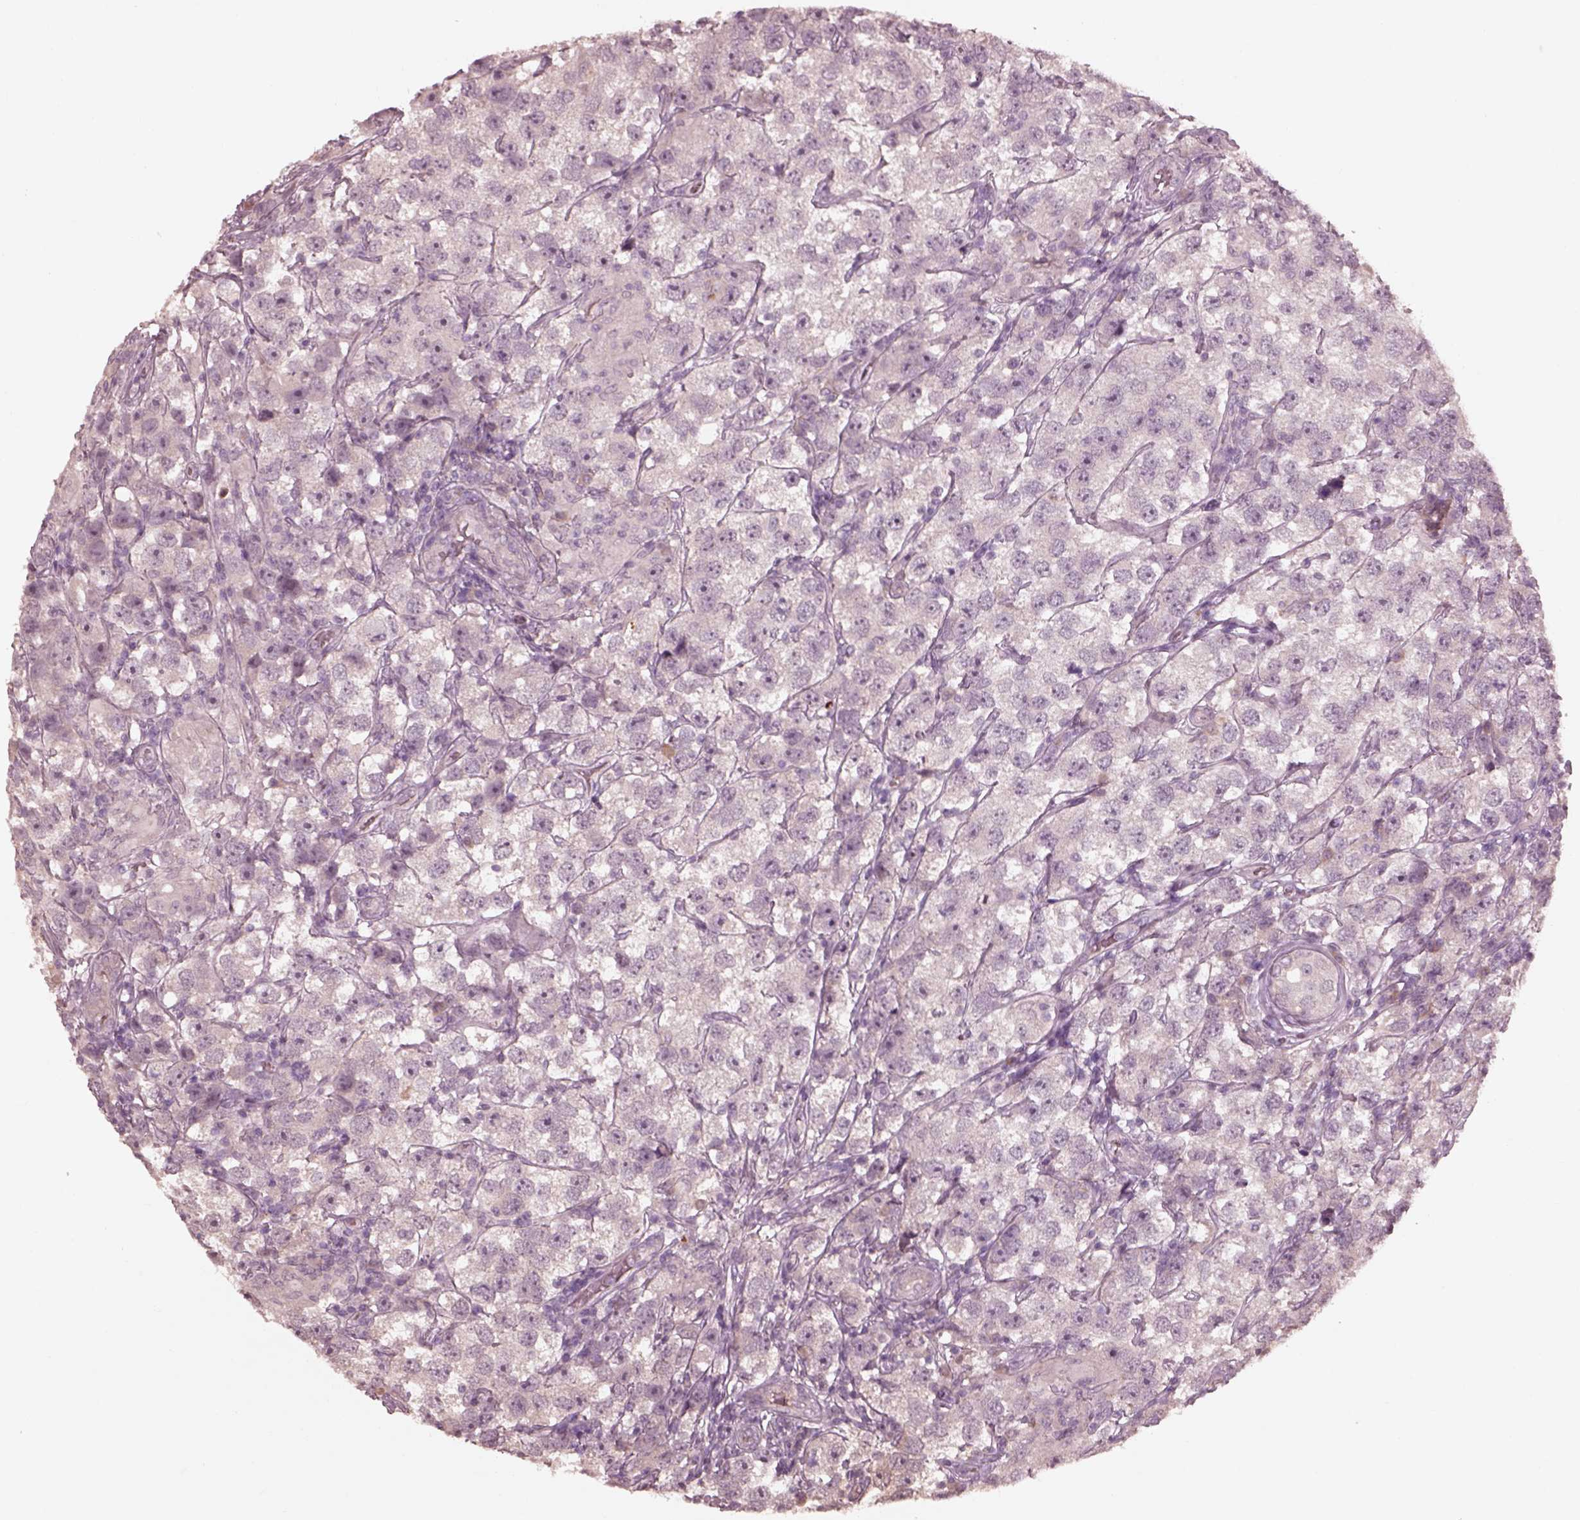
{"staining": {"intensity": "negative", "quantity": "none", "location": "none"}, "tissue": "testis cancer", "cell_type": "Tumor cells", "image_type": "cancer", "snomed": [{"axis": "morphology", "description": "Seminoma, NOS"}, {"axis": "topography", "description": "Testis"}], "caption": "IHC micrograph of neoplastic tissue: human testis seminoma stained with DAB (3,3'-diaminobenzidine) displays no significant protein expression in tumor cells.", "gene": "VWA5B1", "patient": {"sex": "male", "age": 26}}